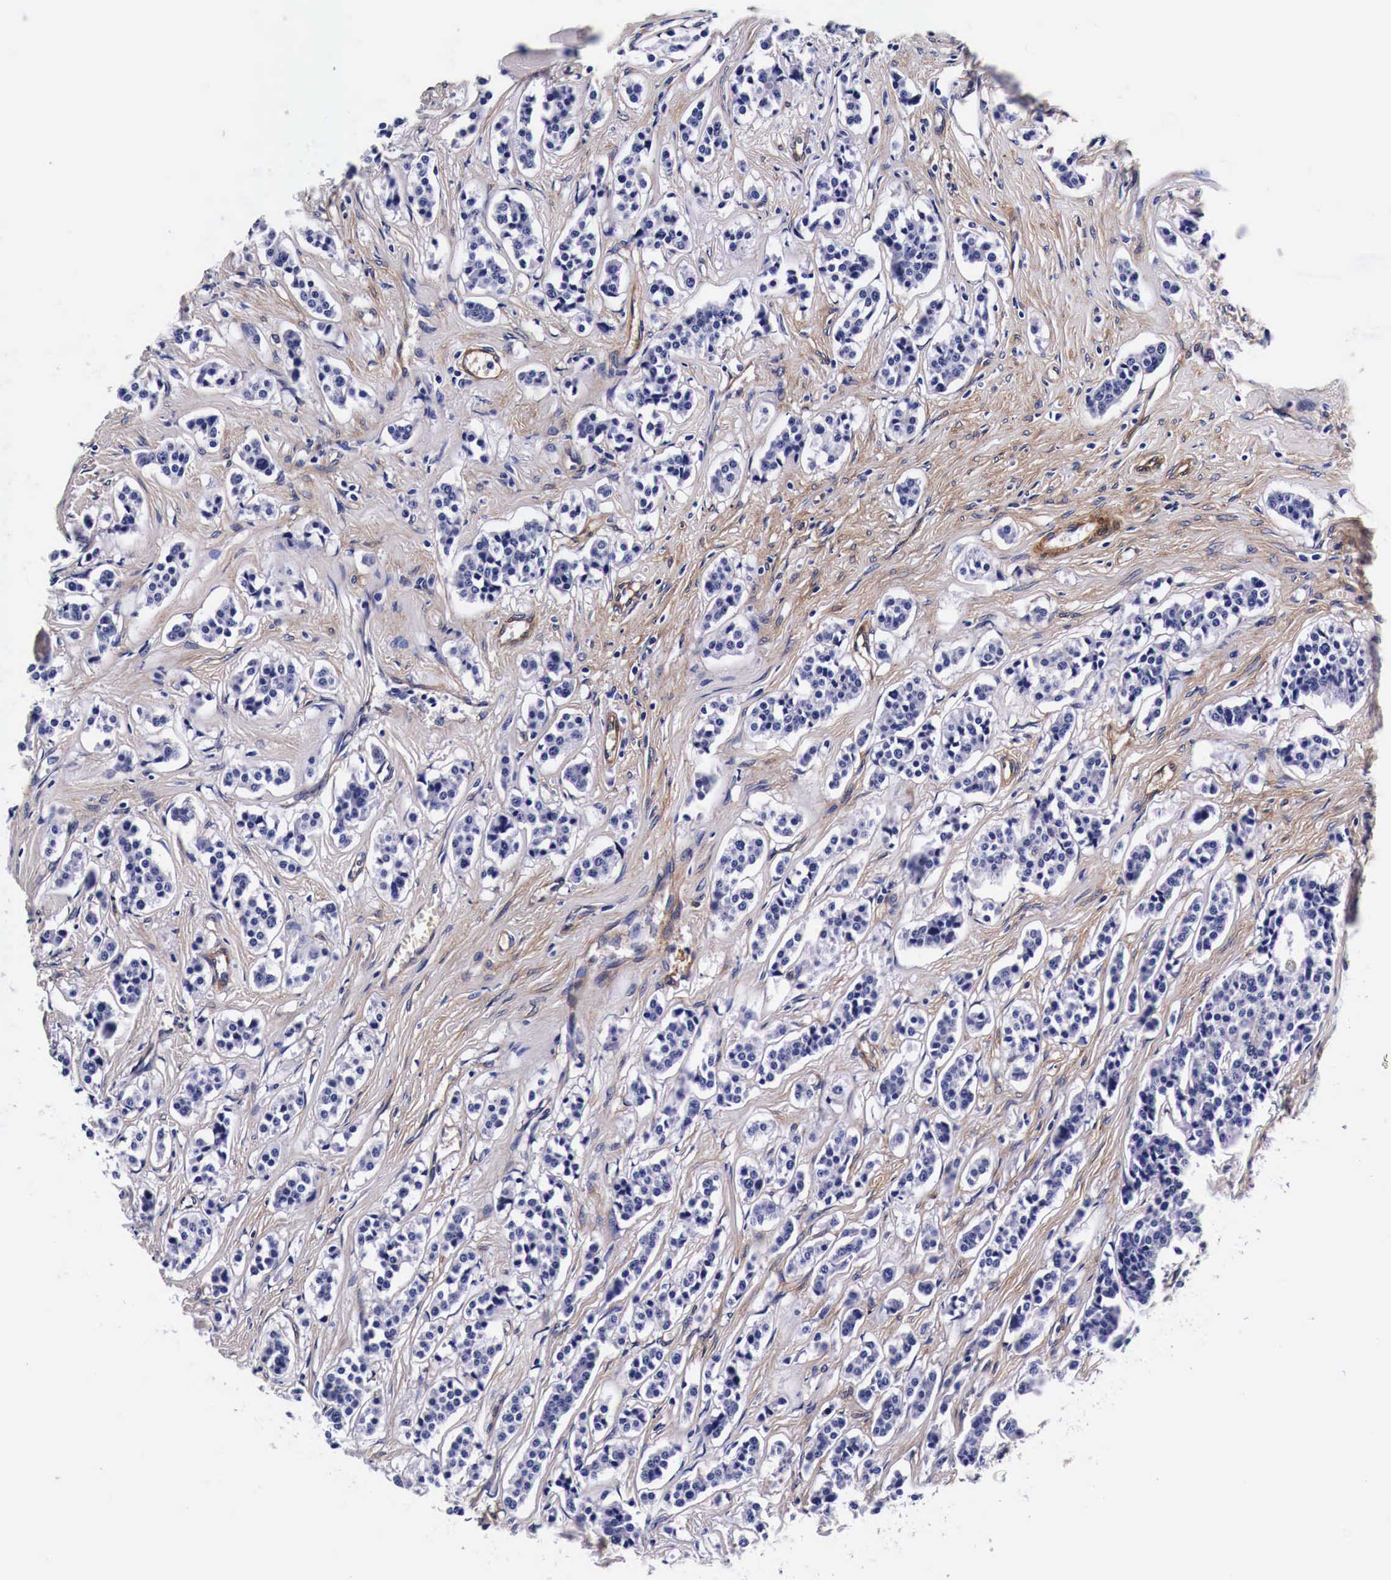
{"staining": {"intensity": "negative", "quantity": "none", "location": "none"}, "tissue": "carcinoid", "cell_type": "Tumor cells", "image_type": "cancer", "snomed": [{"axis": "morphology", "description": "Carcinoid, malignant, NOS"}, {"axis": "topography", "description": "Small intestine"}], "caption": "There is no significant staining in tumor cells of malignant carcinoid.", "gene": "HSPB1", "patient": {"sex": "male", "age": 63}}